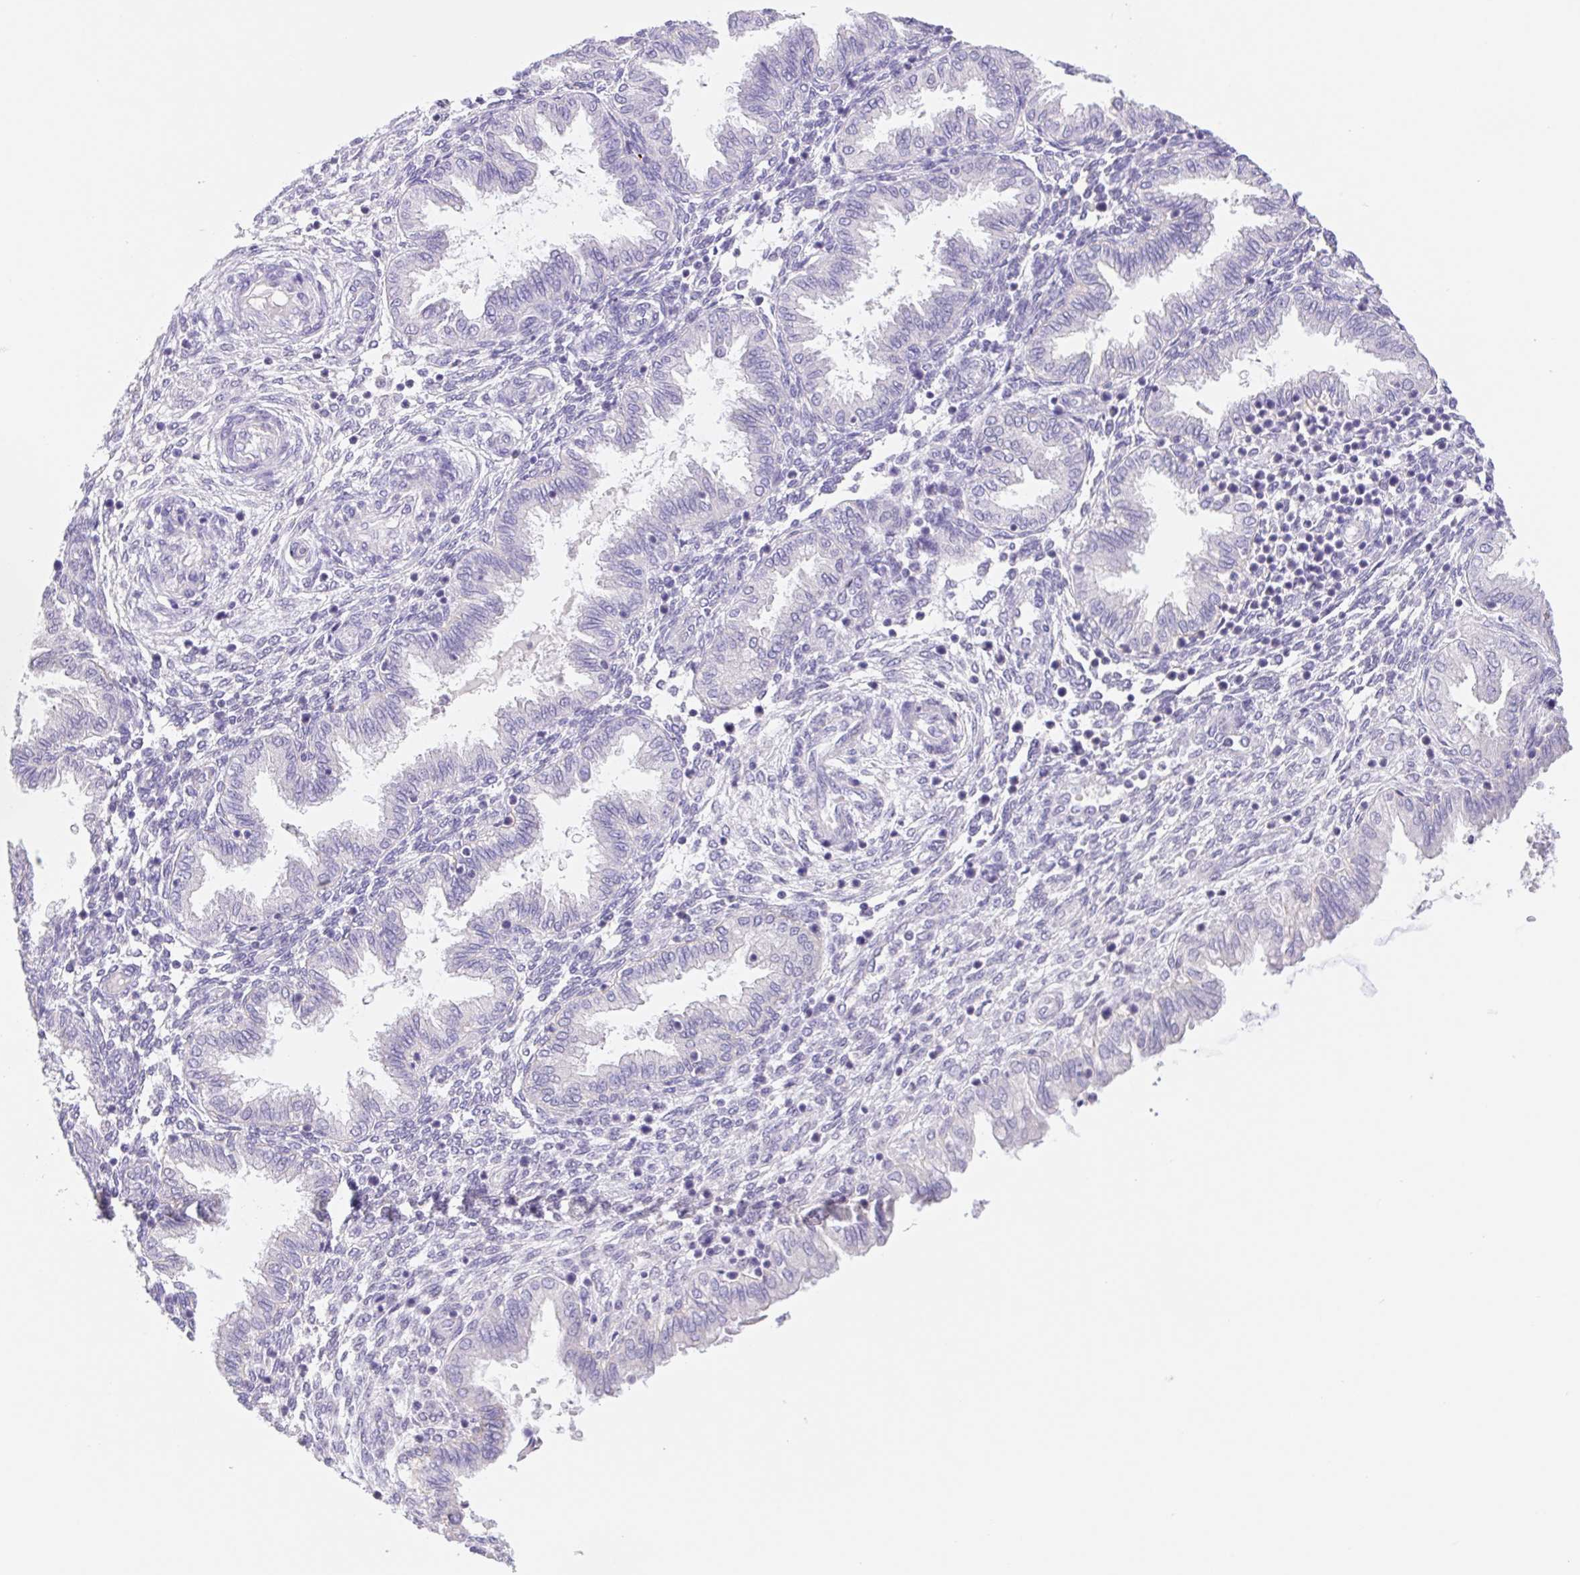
{"staining": {"intensity": "negative", "quantity": "none", "location": "none"}, "tissue": "endometrium", "cell_type": "Cells in endometrial stroma", "image_type": "normal", "snomed": [{"axis": "morphology", "description": "Normal tissue, NOS"}, {"axis": "topography", "description": "Endometrium"}], "caption": "High power microscopy image of an immunohistochemistry (IHC) image of normal endometrium, revealing no significant staining in cells in endometrial stroma.", "gene": "FKBP6", "patient": {"sex": "female", "age": 33}}